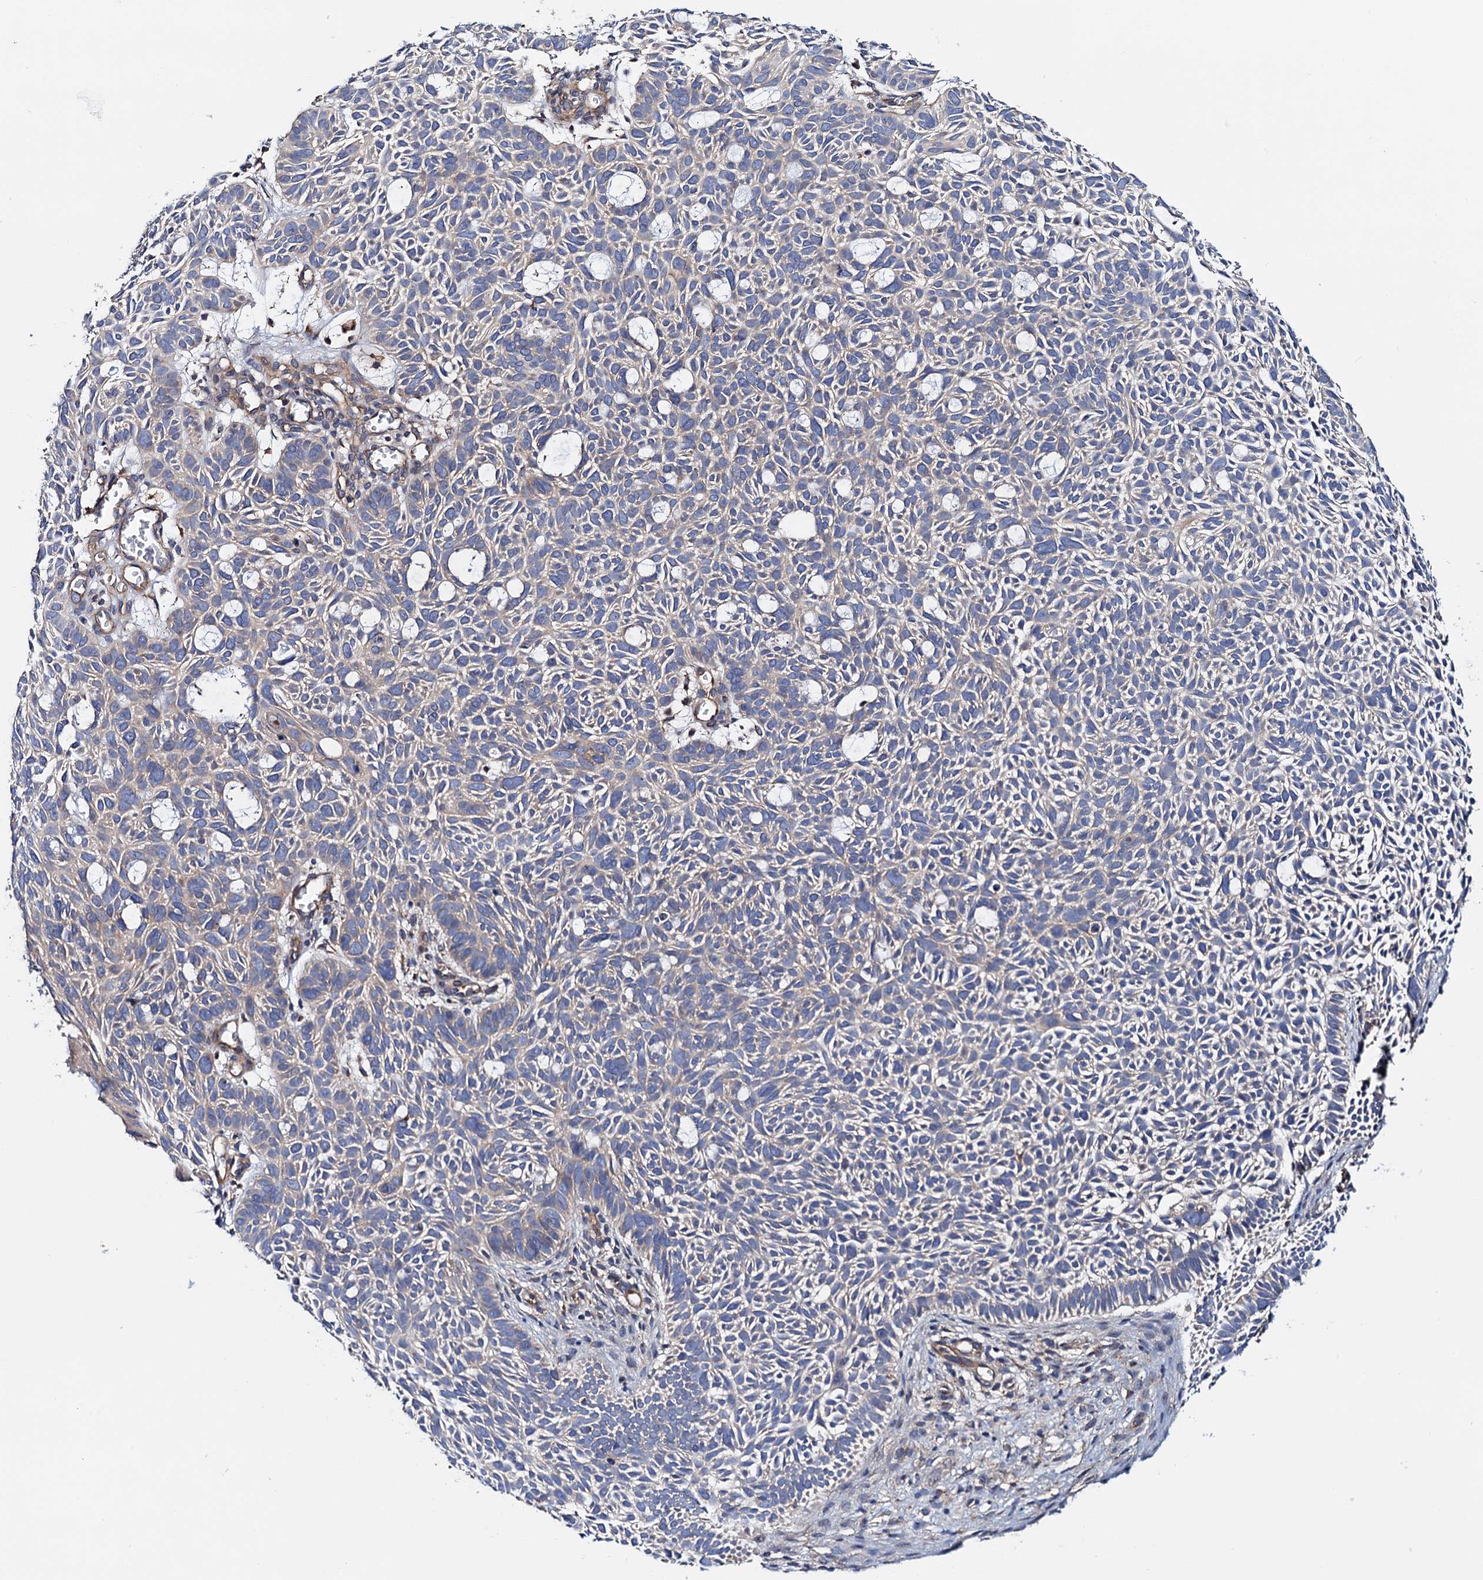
{"staining": {"intensity": "negative", "quantity": "none", "location": "none"}, "tissue": "skin cancer", "cell_type": "Tumor cells", "image_type": "cancer", "snomed": [{"axis": "morphology", "description": "Basal cell carcinoma"}, {"axis": "topography", "description": "Skin"}], "caption": "Tumor cells are negative for brown protein staining in skin basal cell carcinoma.", "gene": "MRPL48", "patient": {"sex": "male", "age": 69}}